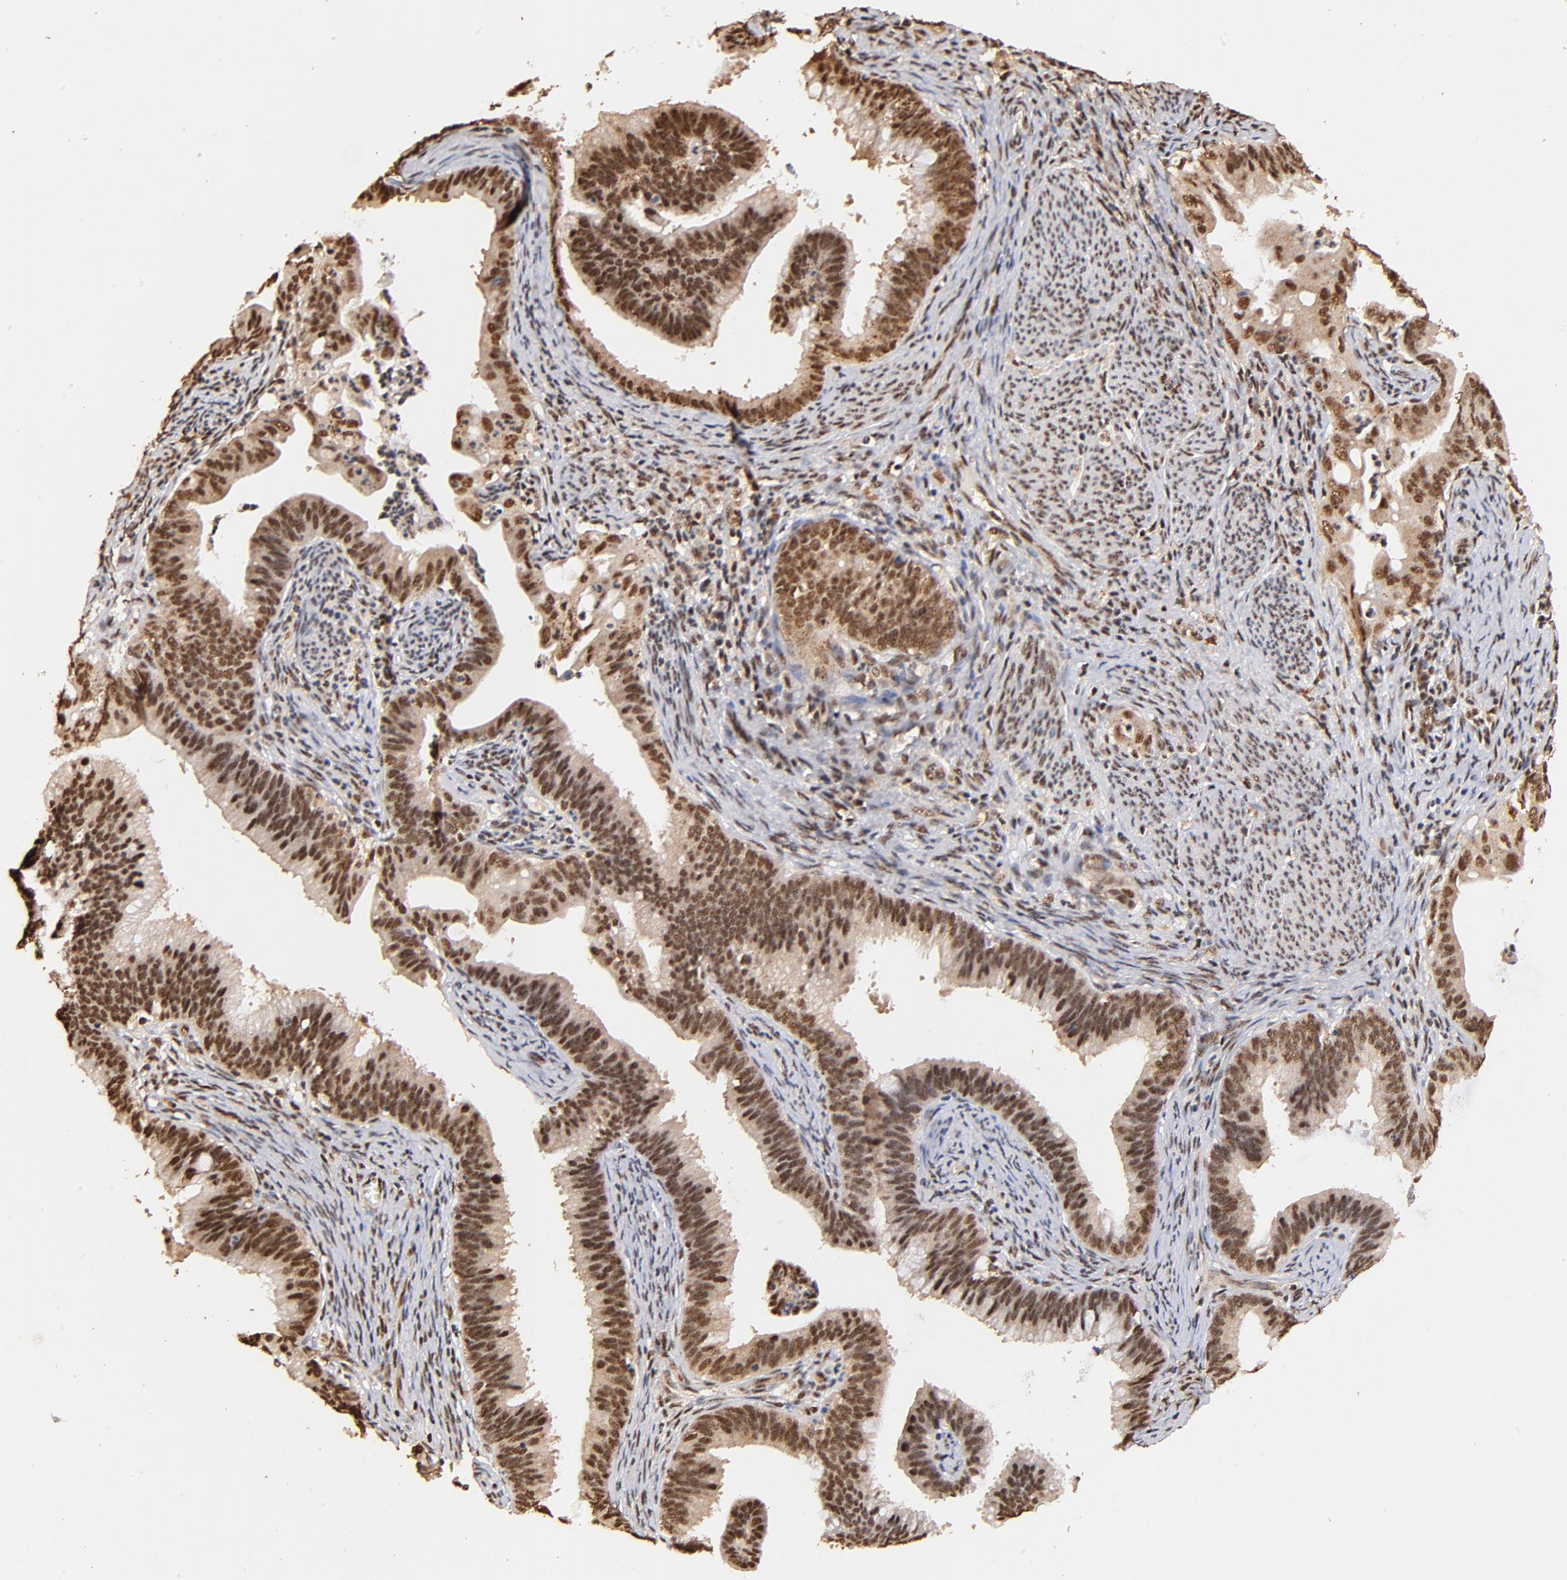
{"staining": {"intensity": "strong", "quantity": ">75%", "location": "cytoplasmic/membranous,nuclear"}, "tissue": "cervical cancer", "cell_type": "Tumor cells", "image_type": "cancer", "snomed": [{"axis": "morphology", "description": "Adenocarcinoma, NOS"}, {"axis": "topography", "description": "Cervix"}], "caption": "Adenocarcinoma (cervical) tissue reveals strong cytoplasmic/membranous and nuclear staining in about >75% of tumor cells", "gene": "MED12", "patient": {"sex": "female", "age": 47}}